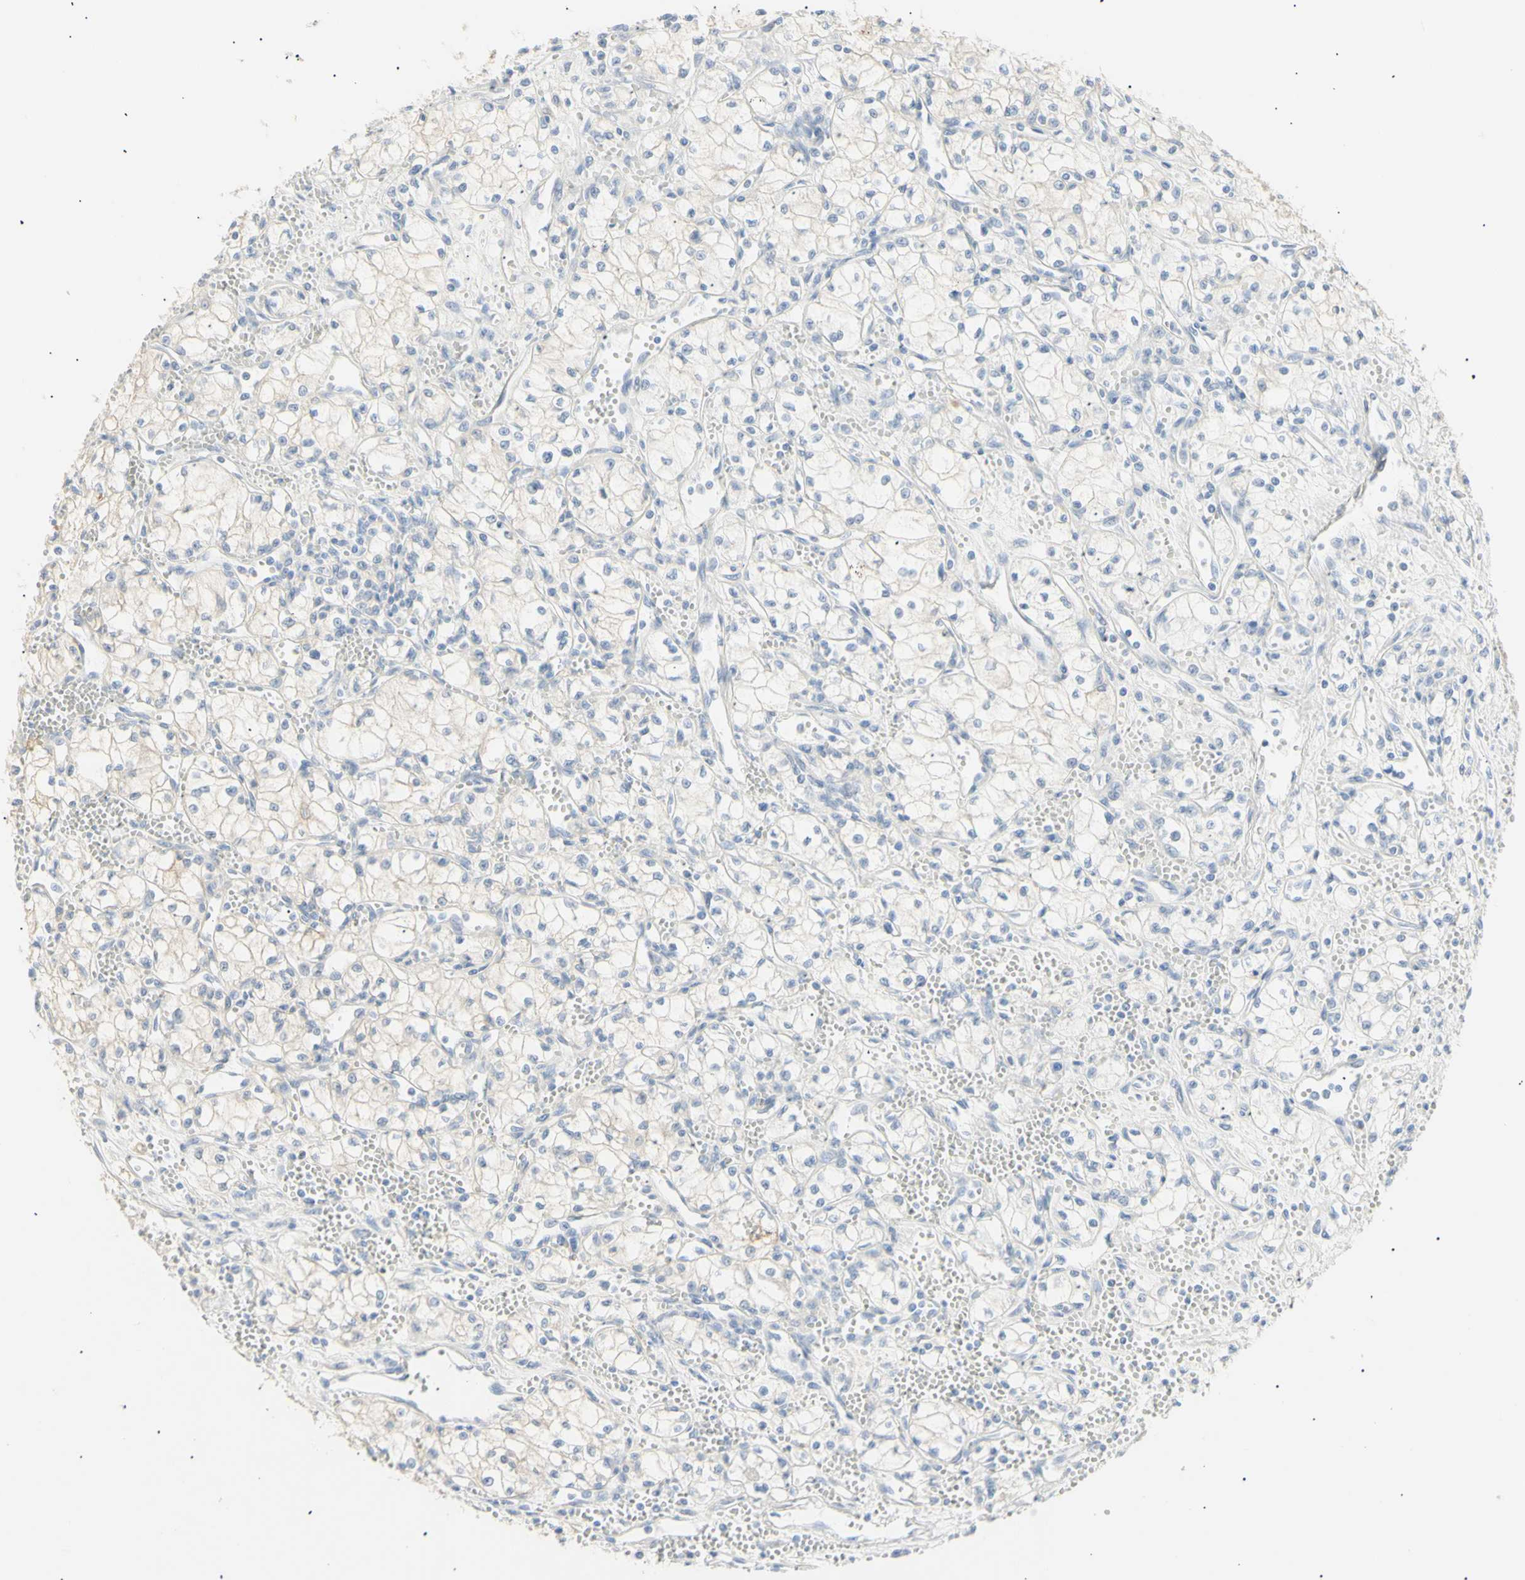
{"staining": {"intensity": "negative", "quantity": "none", "location": "none"}, "tissue": "renal cancer", "cell_type": "Tumor cells", "image_type": "cancer", "snomed": [{"axis": "morphology", "description": "Normal tissue, NOS"}, {"axis": "morphology", "description": "Adenocarcinoma, NOS"}, {"axis": "topography", "description": "Kidney"}], "caption": "IHC micrograph of neoplastic tissue: human adenocarcinoma (renal) stained with DAB demonstrates no significant protein staining in tumor cells.", "gene": "B4GALNT3", "patient": {"sex": "male", "age": 59}}